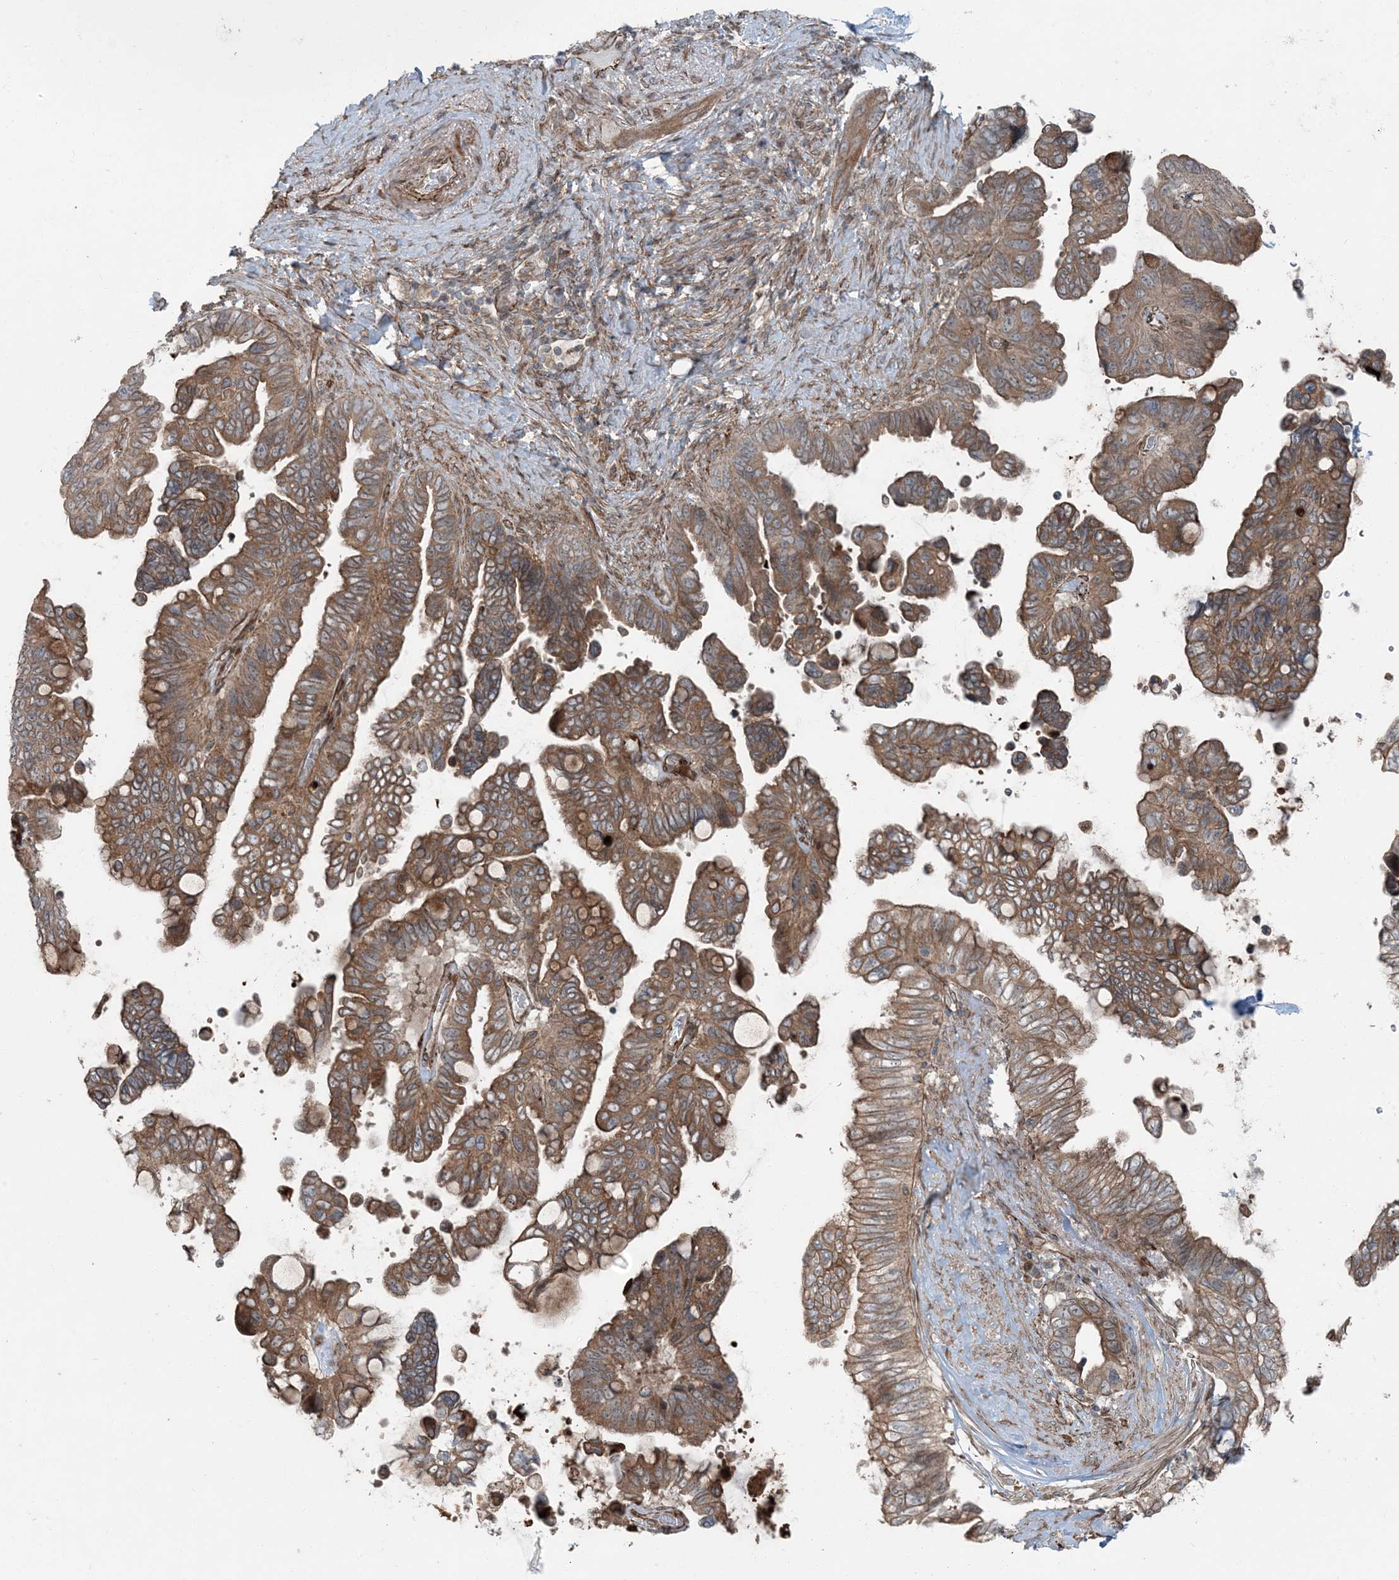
{"staining": {"intensity": "weak", "quantity": ">75%", "location": "cytoplasmic/membranous"}, "tissue": "pancreatic cancer", "cell_type": "Tumor cells", "image_type": "cancer", "snomed": [{"axis": "morphology", "description": "Adenocarcinoma, NOS"}, {"axis": "topography", "description": "Pancreas"}], "caption": "This micrograph exhibits IHC staining of adenocarcinoma (pancreatic), with low weak cytoplasmic/membranous positivity in about >75% of tumor cells.", "gene": "EDEM2", "patient": {"sex": "female", "age": 72}}